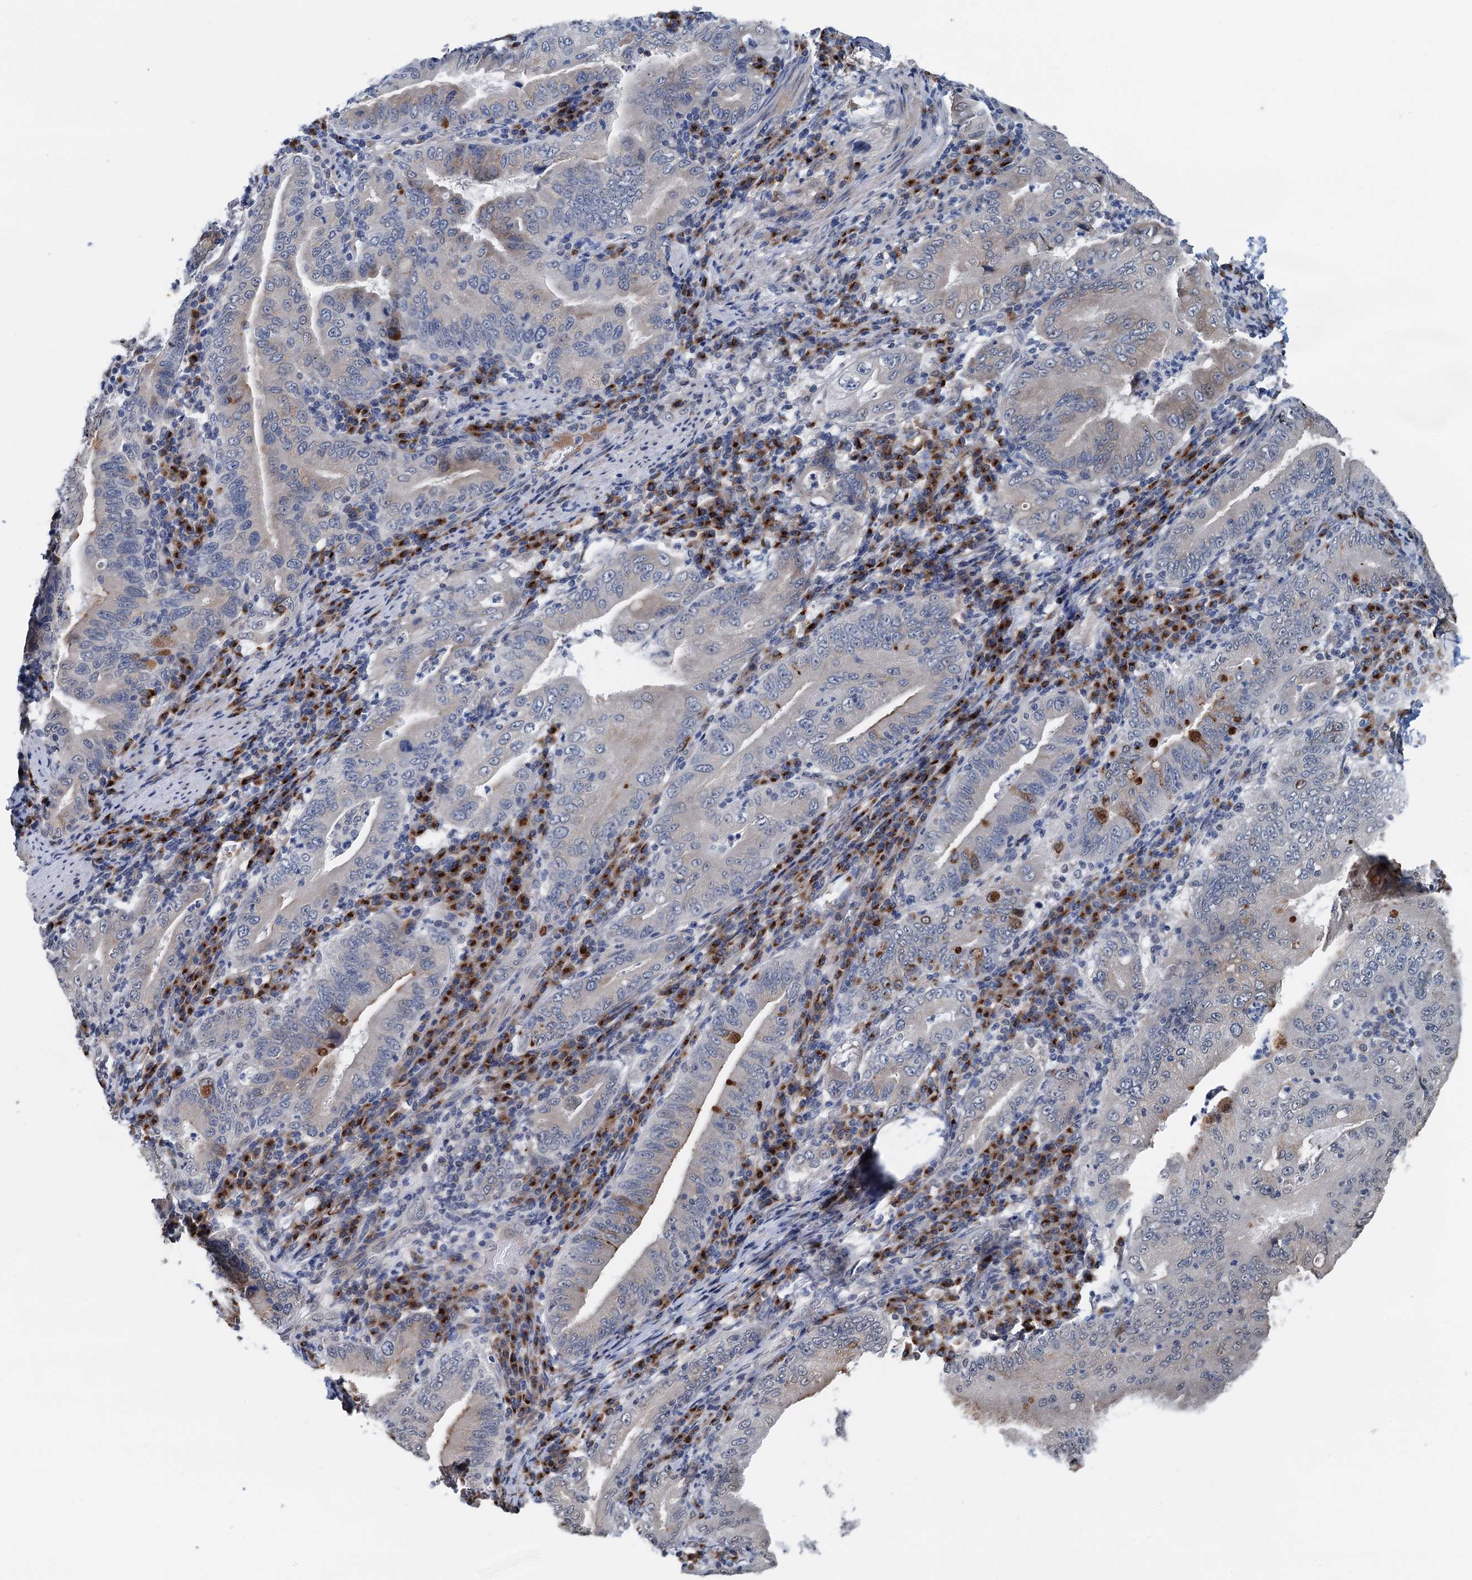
{"staining": {"intensity": "strong", "quantity": "<25%", "location": "cytoplasmic/membranous"}, "tissue": "stomach cancer", "cell_type": "Tumor cells", "image_type": "cancer", "snomed": [{"axis": "morphology", "description": "Normal tissue, NOS"}, {"axis": "morphology", "description": "Adenocarcinoma, NOS"}, {"axis": "topography", "description": "Esophagus"}, {"axis": "topography", "description": "Stomach, upper"}, {"axis": "topography", "description": "Peripheral nerve tissue"}], "caption": "An IHC histopathology image of neoplastic tissue is shown. Protein staining in brown highlights strong cytoplasmic/membranous positivity in adenocarcinoma (stomach) within tumor cells.", "gene": "SHLD1", "patient": {"sex": "male", "age": 62}}